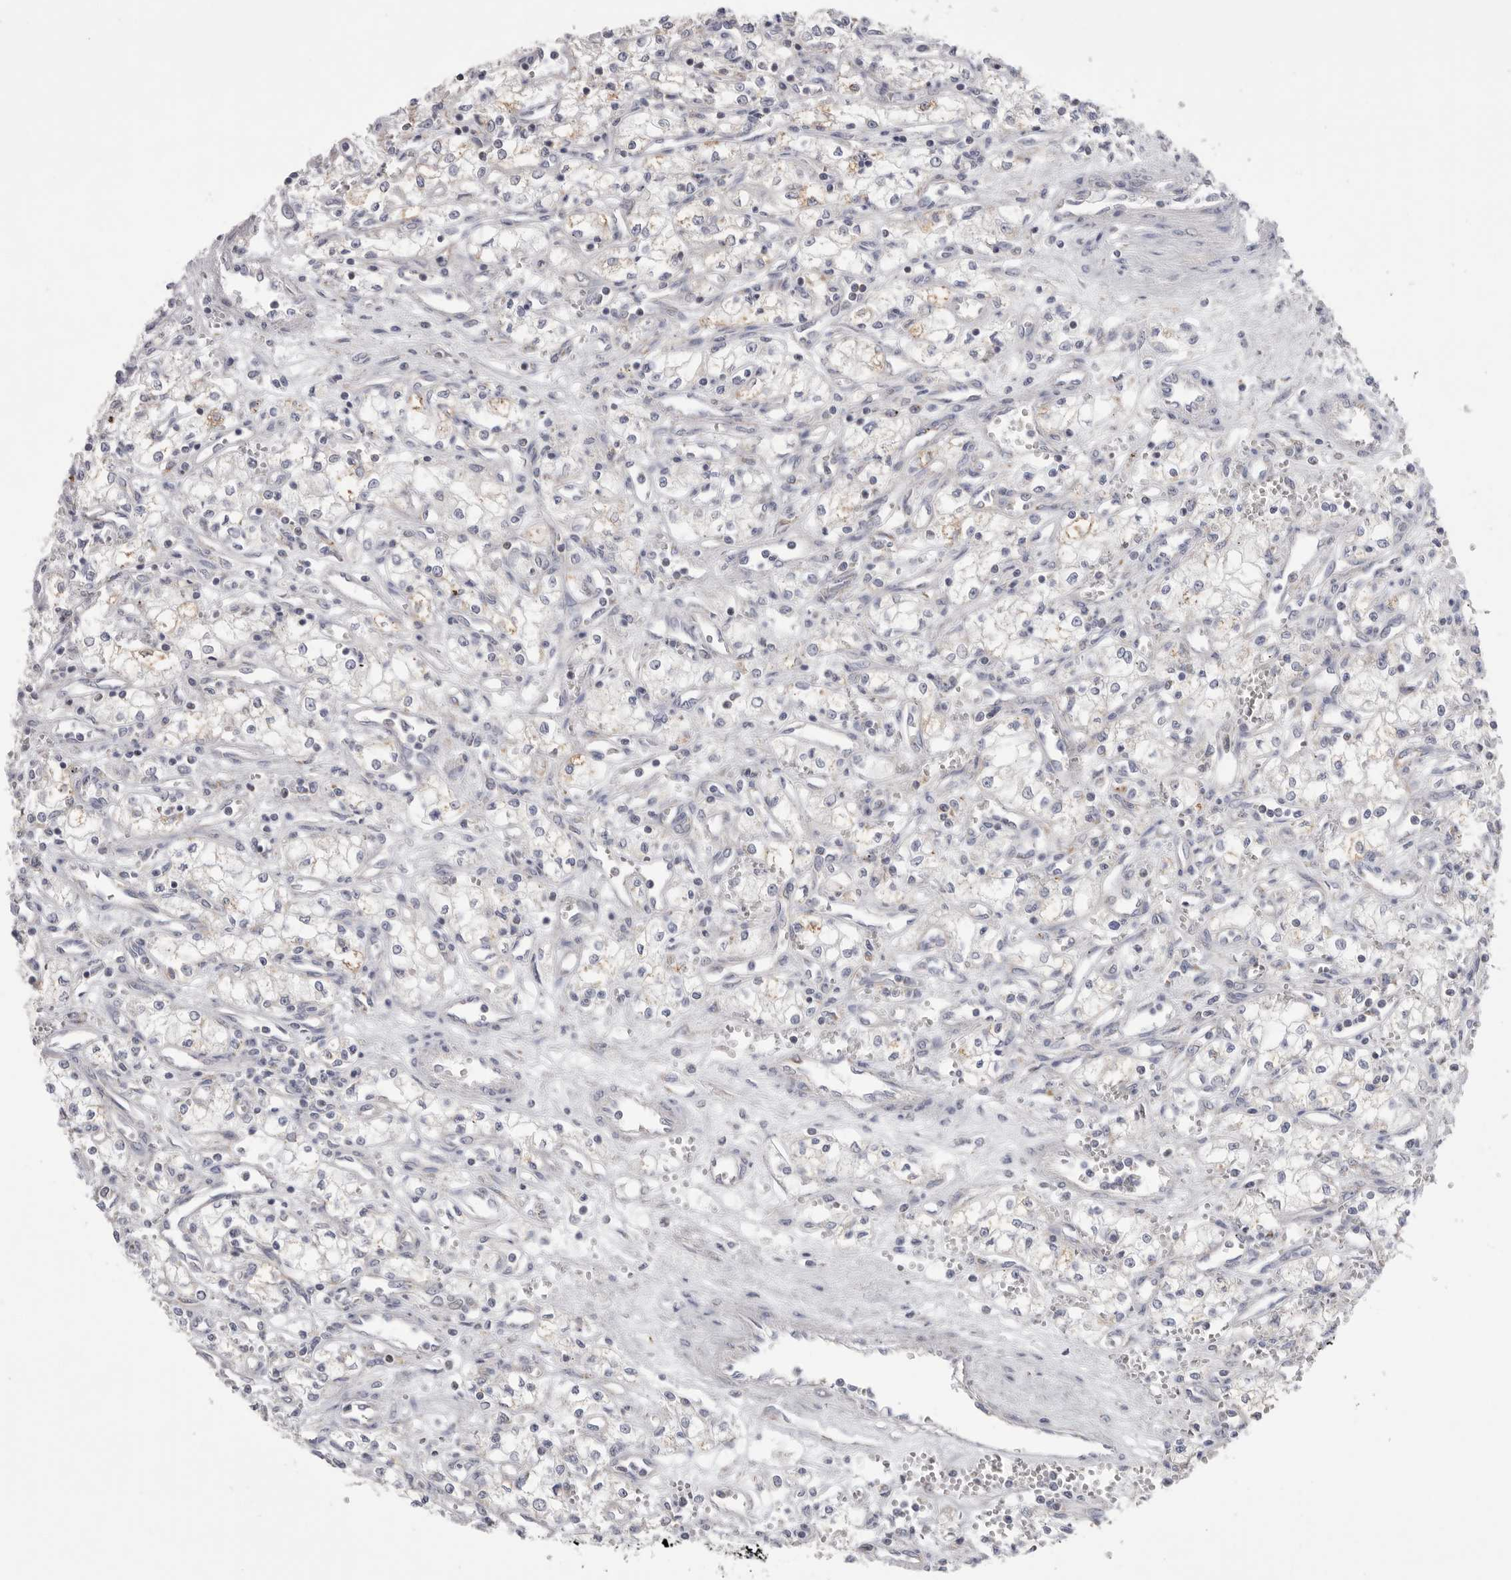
{"staining": {"intensity": "negative", "quantity": "none", "location": "none"}, "tissue": "renal cancer", "cell_type": "Tumor cells", "image_type": "cancer", "snomed": [{"axis": "morphology", "description": "Adenocarcinoma, NOS"}, {"axis": "topography", "description": "Kidney"}], "caption": "Tumor cells show no significant protein expression in renal adenocarcinoma. (DAB immunohistochemistry (IHC), high magnification).", "gene": "VDAC3", "patient": {"sex": "male", "age": 59}}